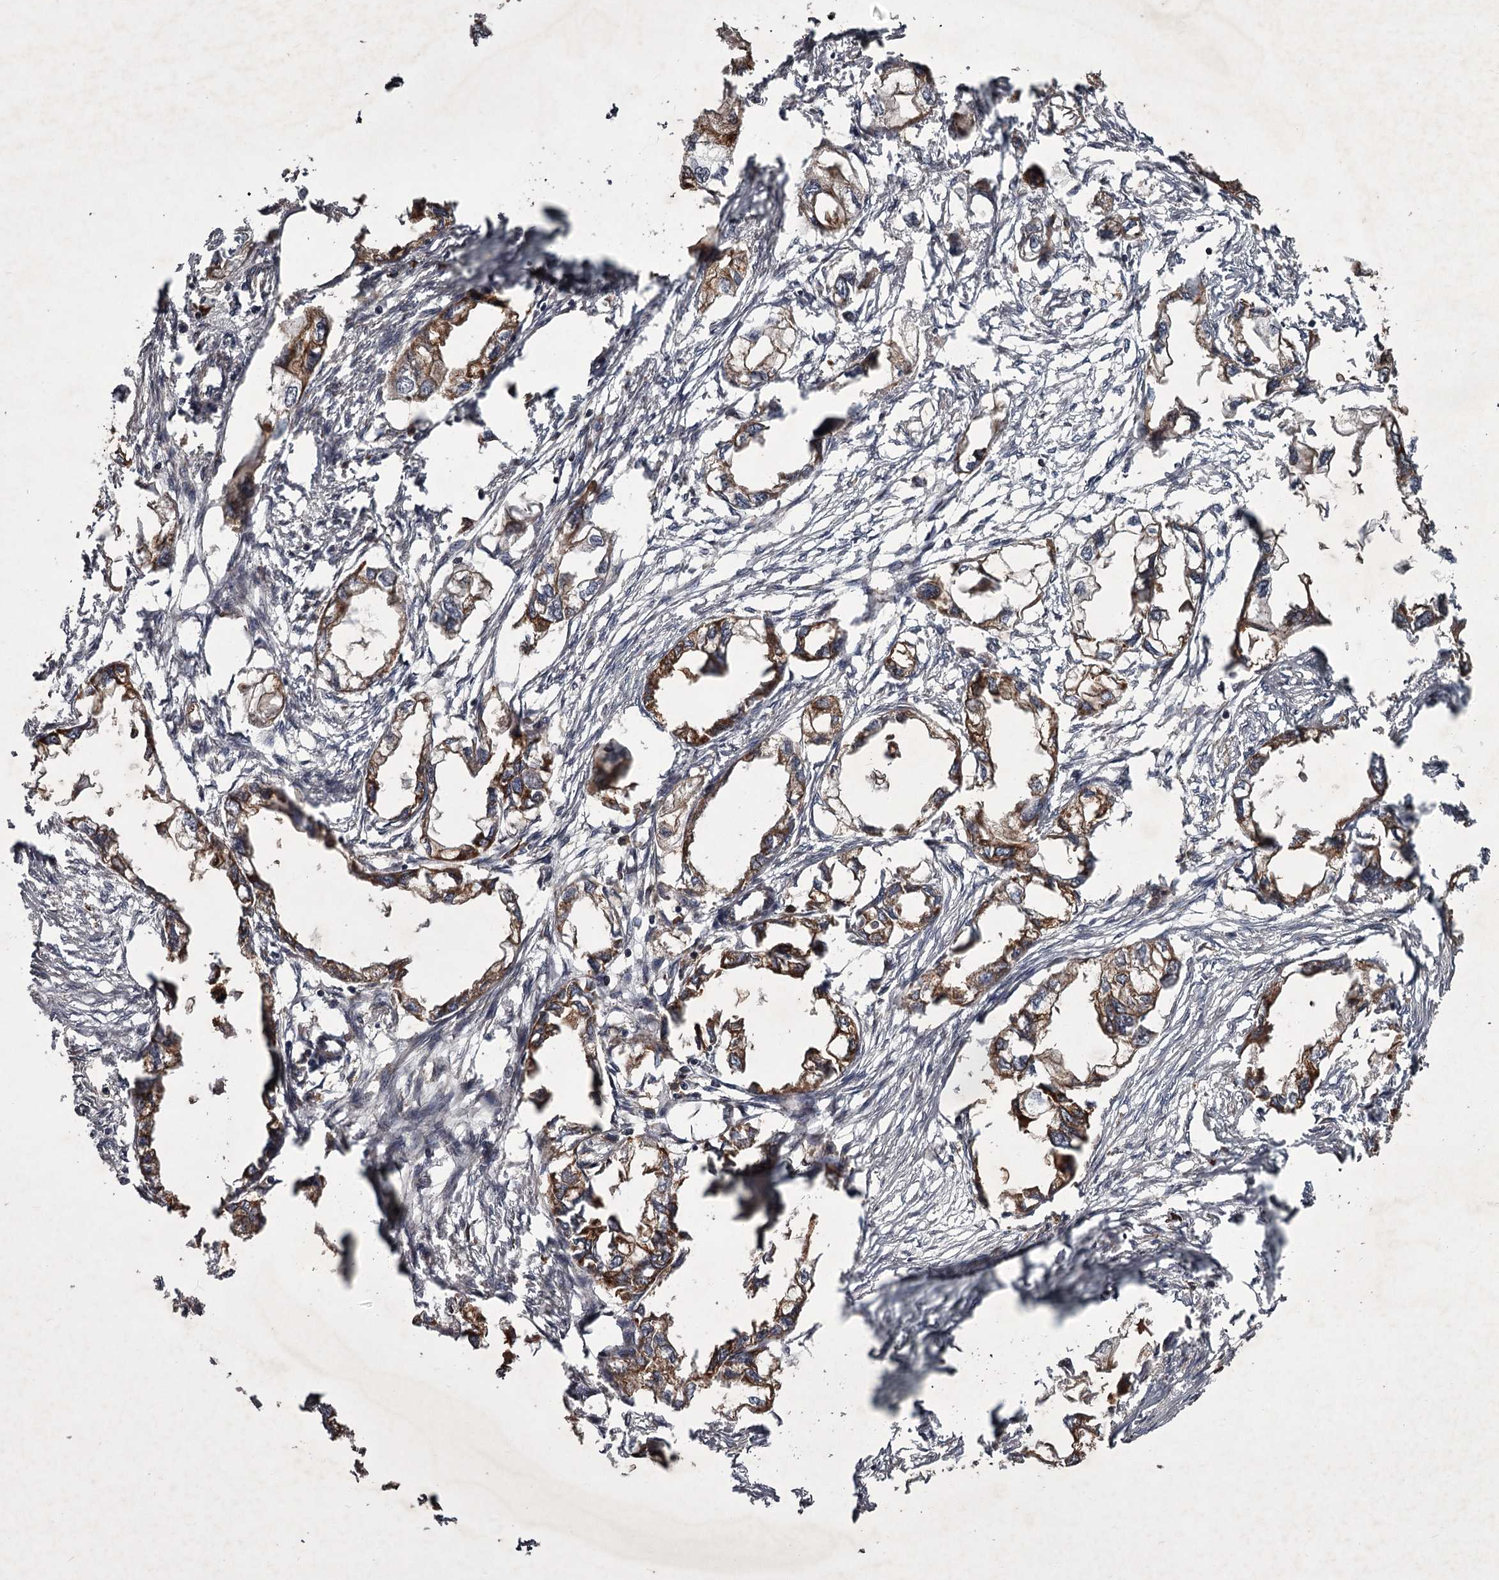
{"staining": {"intensity": "moderate", "quantity": ">75%", "location": "cytoplasmic/membranous"}, "tissue": "endometrial cancer", "cell_type": "Tumor cells", "image_type": "cancer", "snomed": [{"axis": "morphology", "description": "Adenocarcinoma, NOS"}, {"axis": "morphology", "description": "Adenocarcinoma, metastatic, NOS"}, {"axis": "topography", "description": "Adipose tissue"}, {"axis": "topography", "description": "Endometrium"}], "caption": "An immunohistochemistry (IHC) photomicrograph of tumor tissue is shown. Protein staining in brown labels moderate cytoplasmic/membranous positivity in endometrial metastatic adenocarcinoma within tumor cells.", "gene": "UNC93B1", "patient": {"sex": "female", "age": 67}}